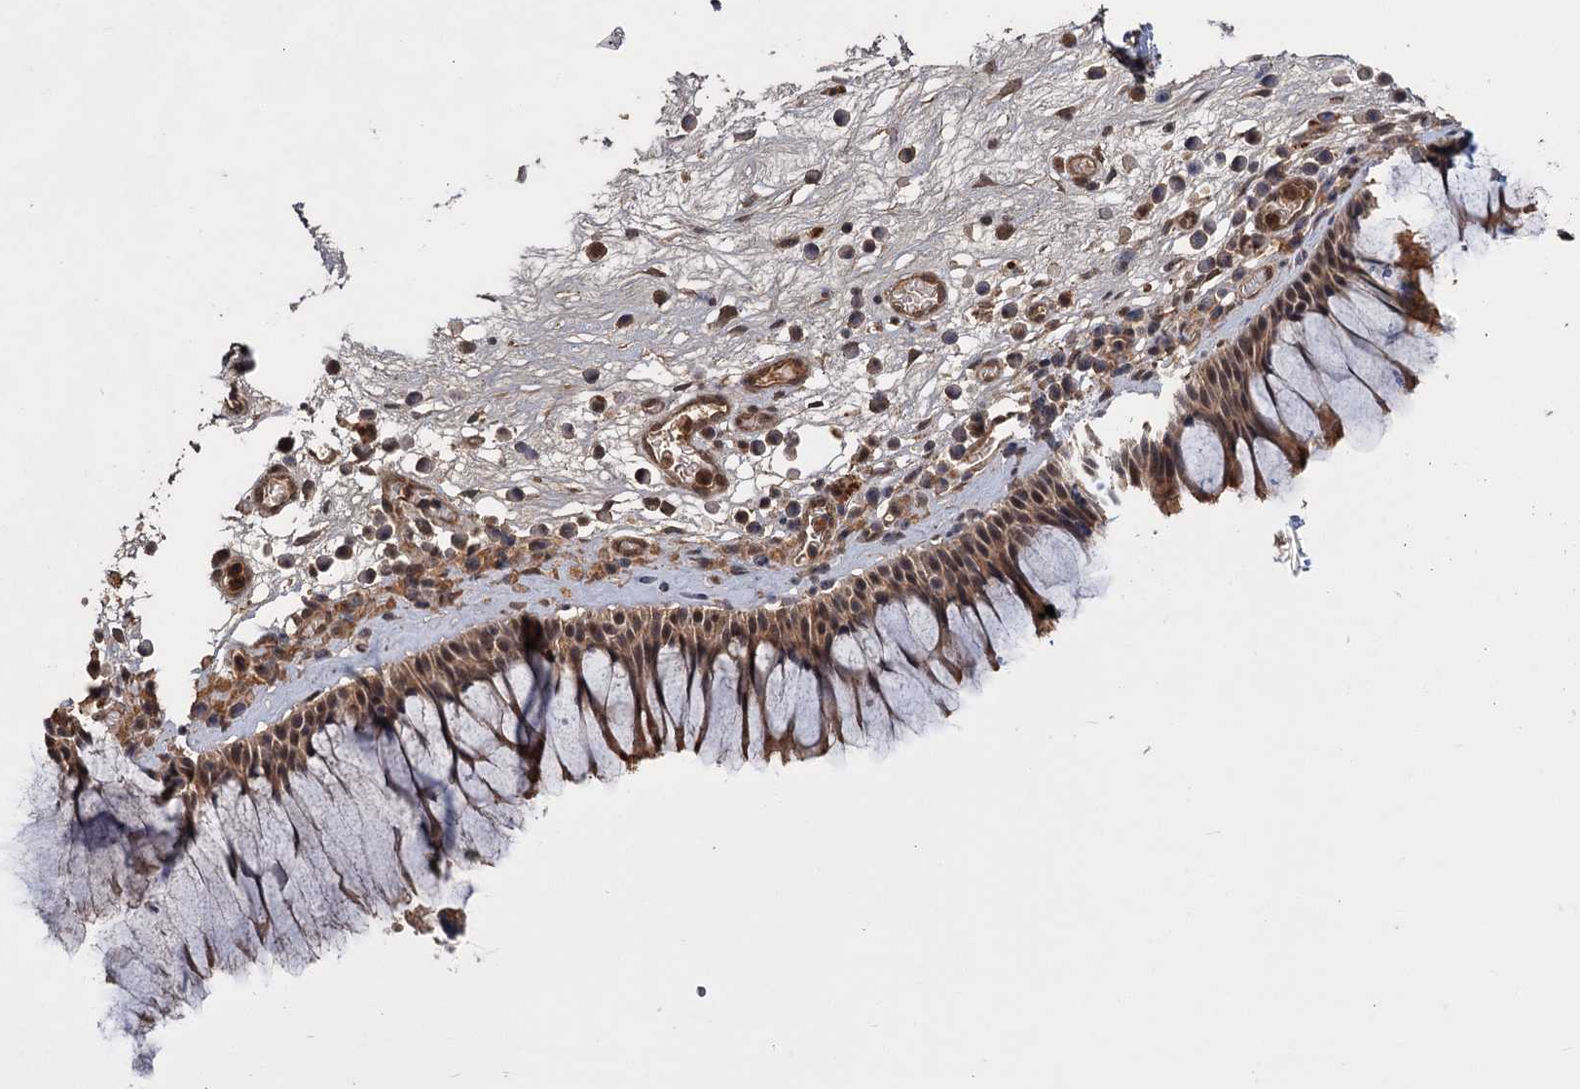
{"staining": {"intensity": "moderate", "quantity": ">75%", "location": "cytoplasmic/membranous,nuclear"}, "tissue": "nasopharynx", "cell_type": "Respiratory epithelial cells", "image_type": "normal", "snomed": [{"axis": "morphology", "description": "Normal tissue, NOS"}, {"axis": "morphology", "description": "Inflammation, NOS"}, {"axis": "topography", "description": "Nasopharynx"}], "caption": "High-power microscopy captured an IHC image of normal nasopharynx, revealing moderate cytoplasmic/membranous,nuclear positivity in about >75% of respiratory epithelial cells.", "gene": "KANSL2", "patient": {"sex": "male", "age": 70}}